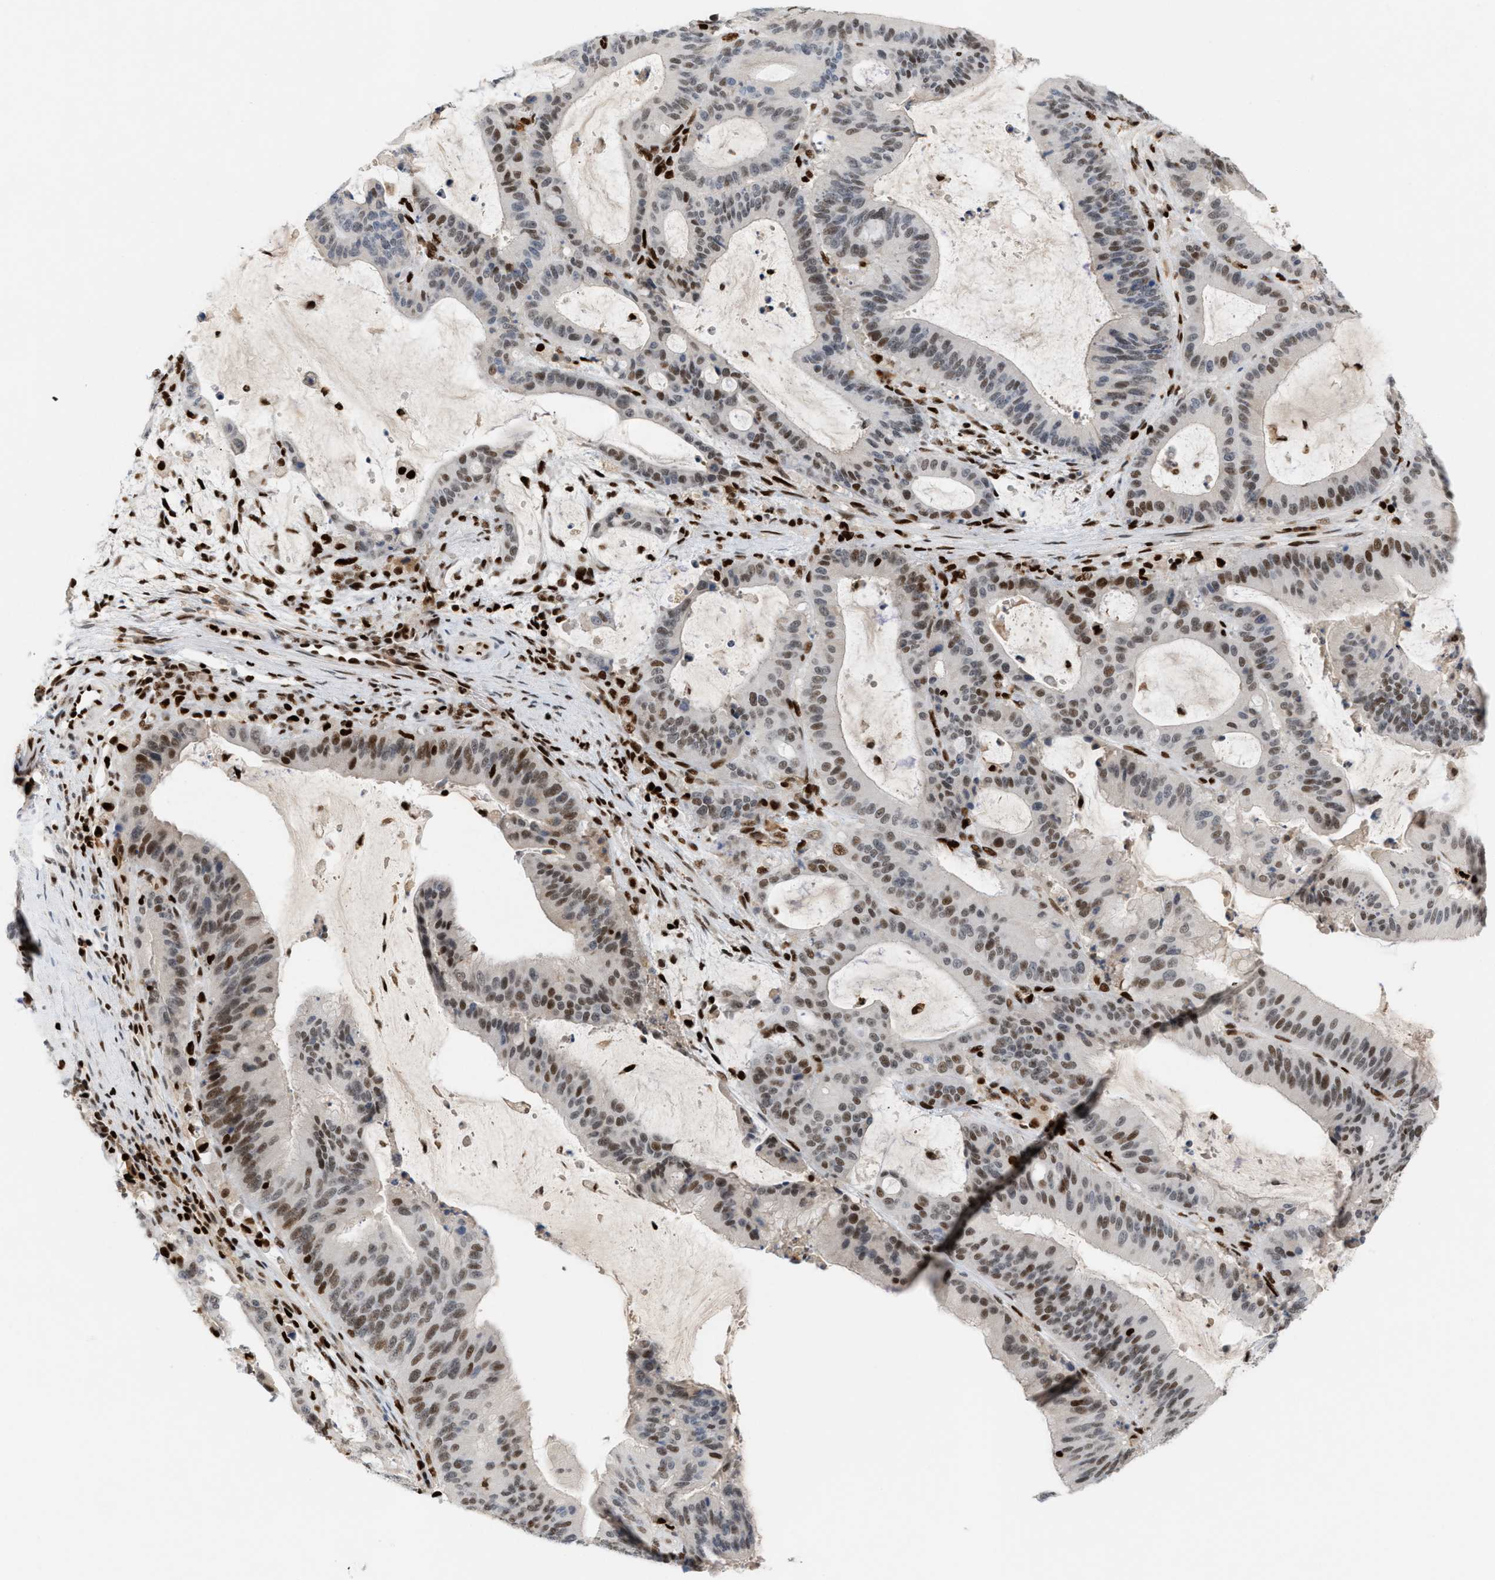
{"staining": {"intensity": "moderate", "quantity": ">75%", "location": "nuclear"}, "tissue": "liver cancer", "cell_type": "Tumor cells", "image_type": "cancer", "snomed": [{"axis": "morphology", "description": "Normal tissue, NOS"}, {"axis": "morphology", "description": "Cholangiocarcinoma"}, {"axis": "topography", "description": "Liver"}, {"axis": "topography", "description": "Peripheral nerve tissue"}], "caption": "This micrograph exhibits cholangiocarcinoma (liver) stained with IHC to label a protein in brown. The nuclear of tumor cells show moderate positivity for the protein. Nuclei are counter-stained blue.", "gene": "RNASEK-C17orf49", "patient": {"sex": "female", "age": 73}}